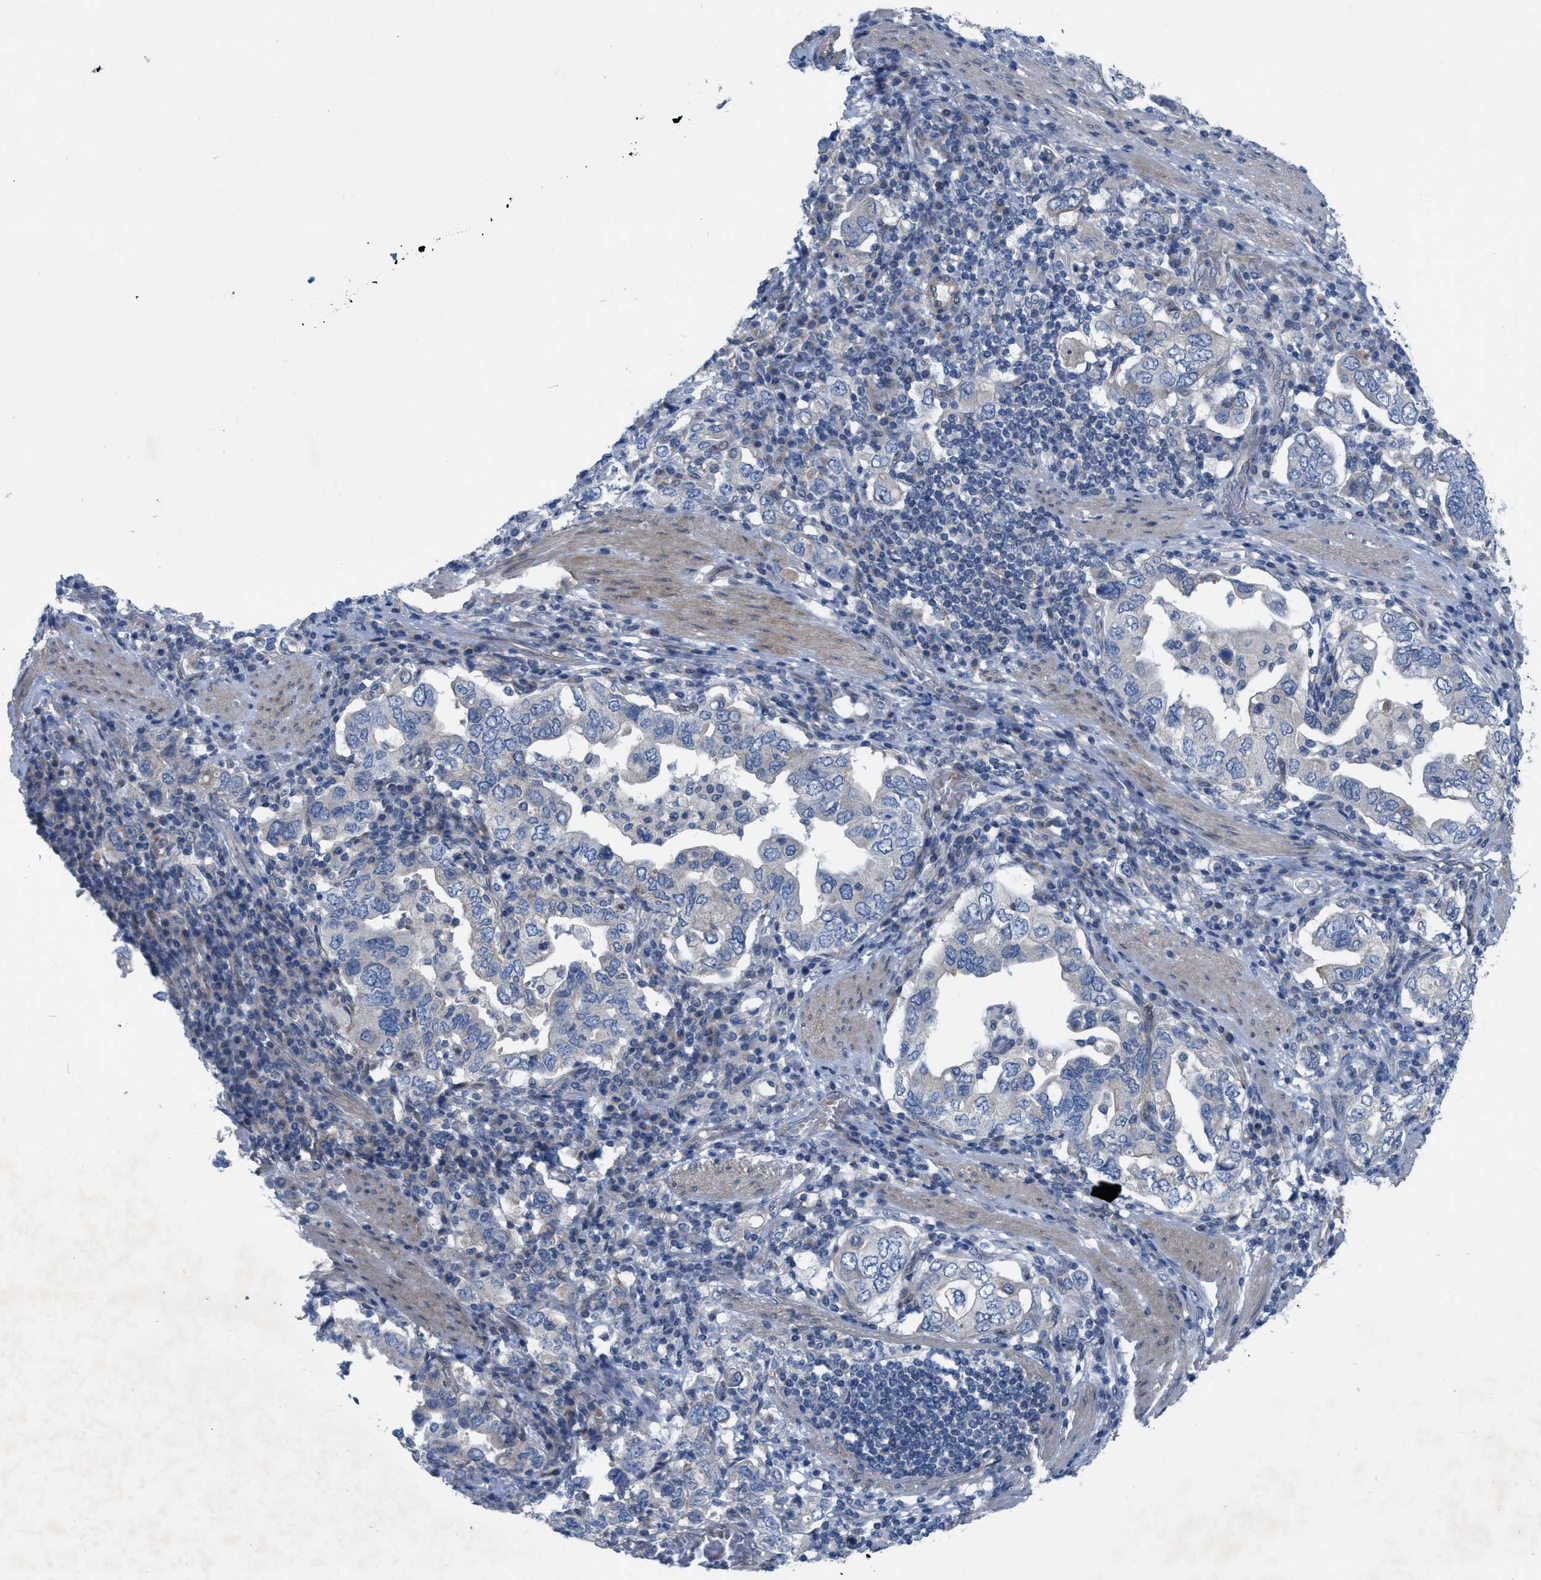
{"staining": {"intensity": "negative", "quantity": "none", "location": "none"}, "tissue": "stomach cancer", "cell_type": "Tumor cells", "image_type": "cancer", "snomed": [{"axis": "morphology", "description": "Adenocarcinoma, NOS"}, {"axis": "topography", "description": "Stomach, upper"}], "caption": "Immunohistochemistry (IHC) histopathology image of human stomach adenocarcinoma stained for a protein (brown), which reveals no staining in tumor cells.", "gene": "NDEL1", "patient": {"sex": "male", "age": 62}}